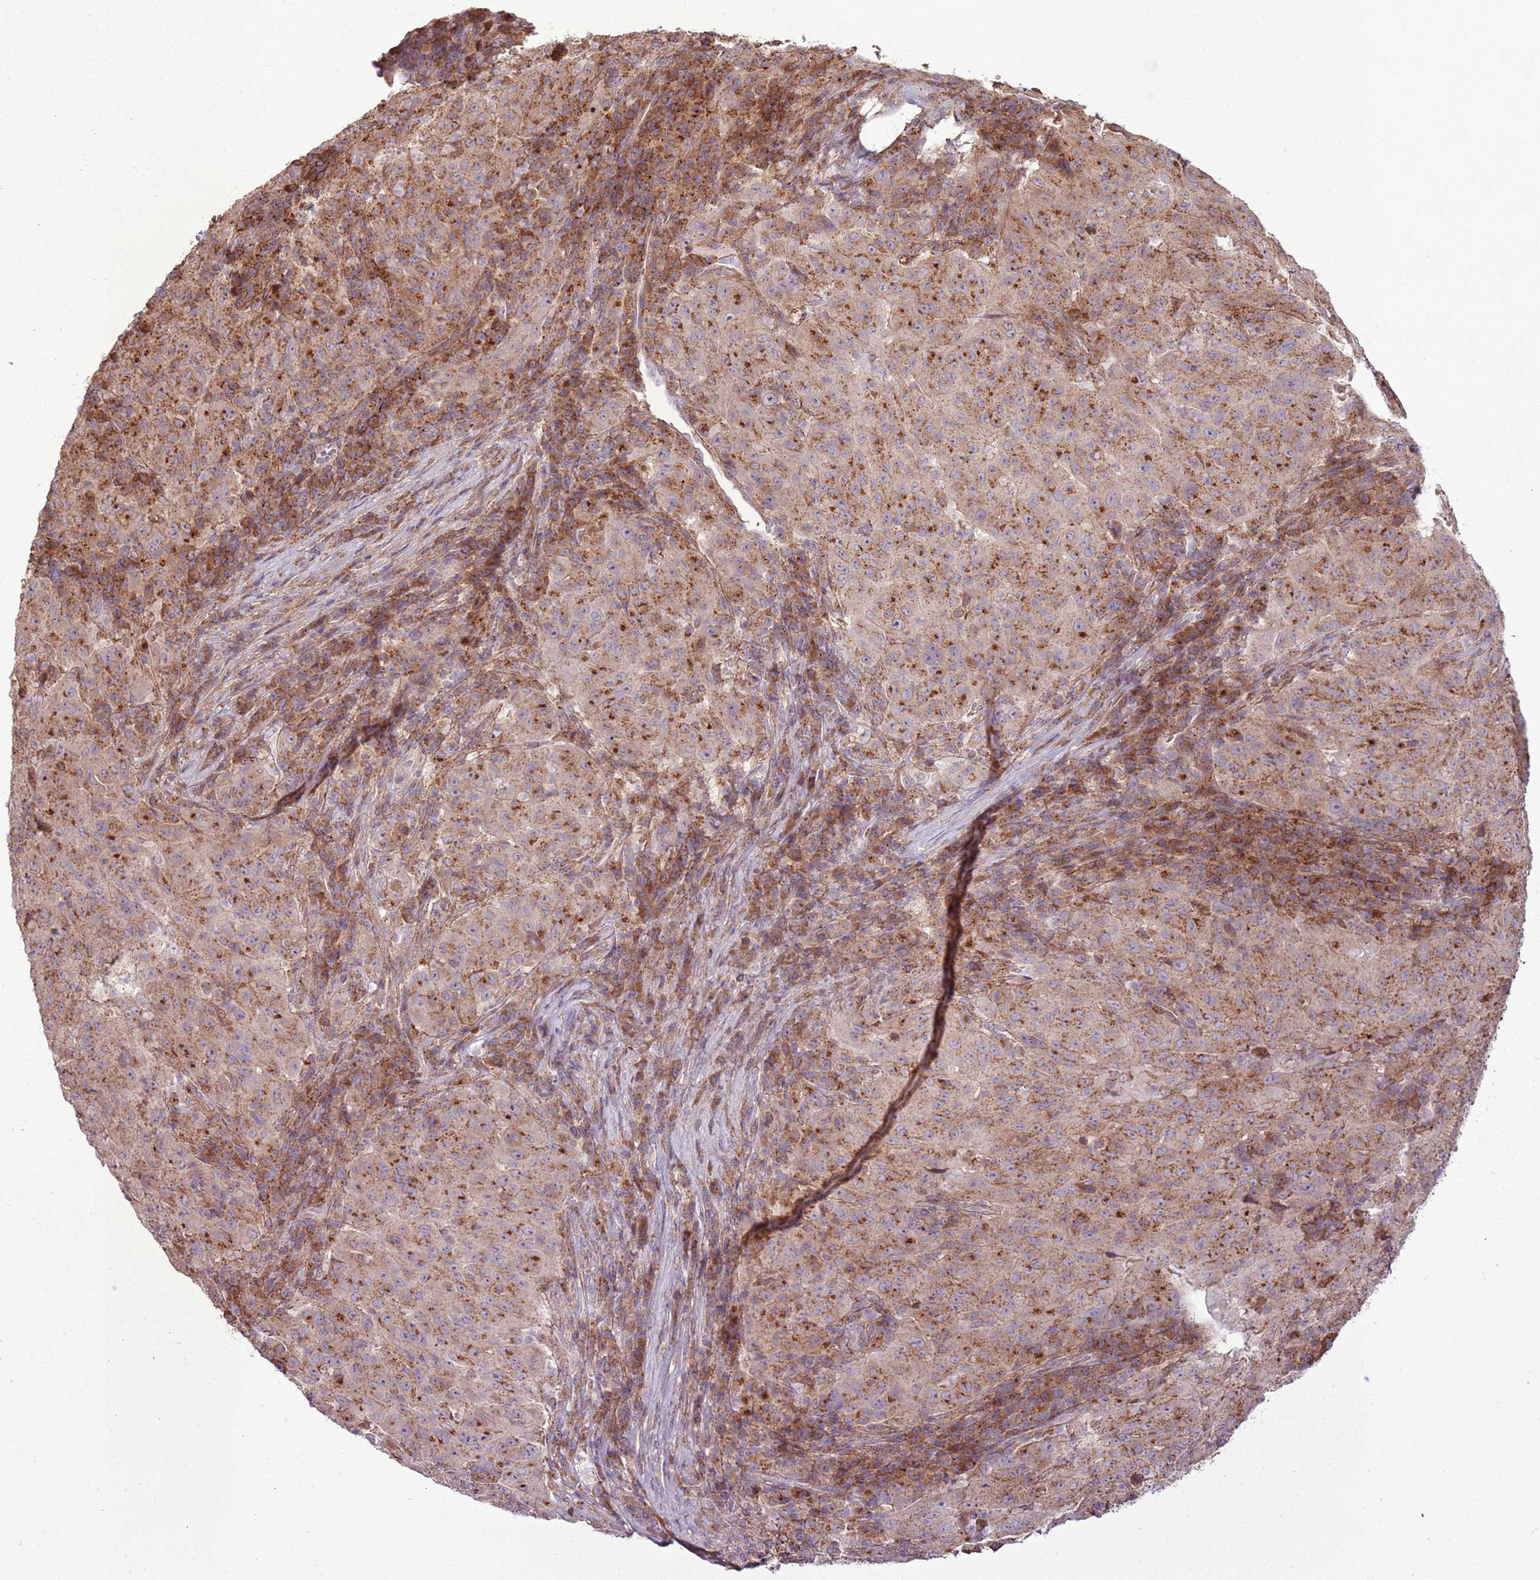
{"staining": {"intensity": "strong", "quantity": ">75%", "location": "cytoplasmic/membranous"}, "tissue": "pancreatic cancer", "cell_type": "Tumor cells", "image_type": "cancer", "snomed": [{"axis": "morphology", "description": "Adenocarcinoma, NOS"}, {"axis": "topography", "description": "Pancreas"}], "caption": "Human pancreatic cancer (adenocarcinoma) stained with a brown dye demonstrates strong cytoplasmic/membranous positive positivity in about >75% of tumor cells.", "gene": "ANKRD24", "patient": {"sex": "male", "age": 63}}